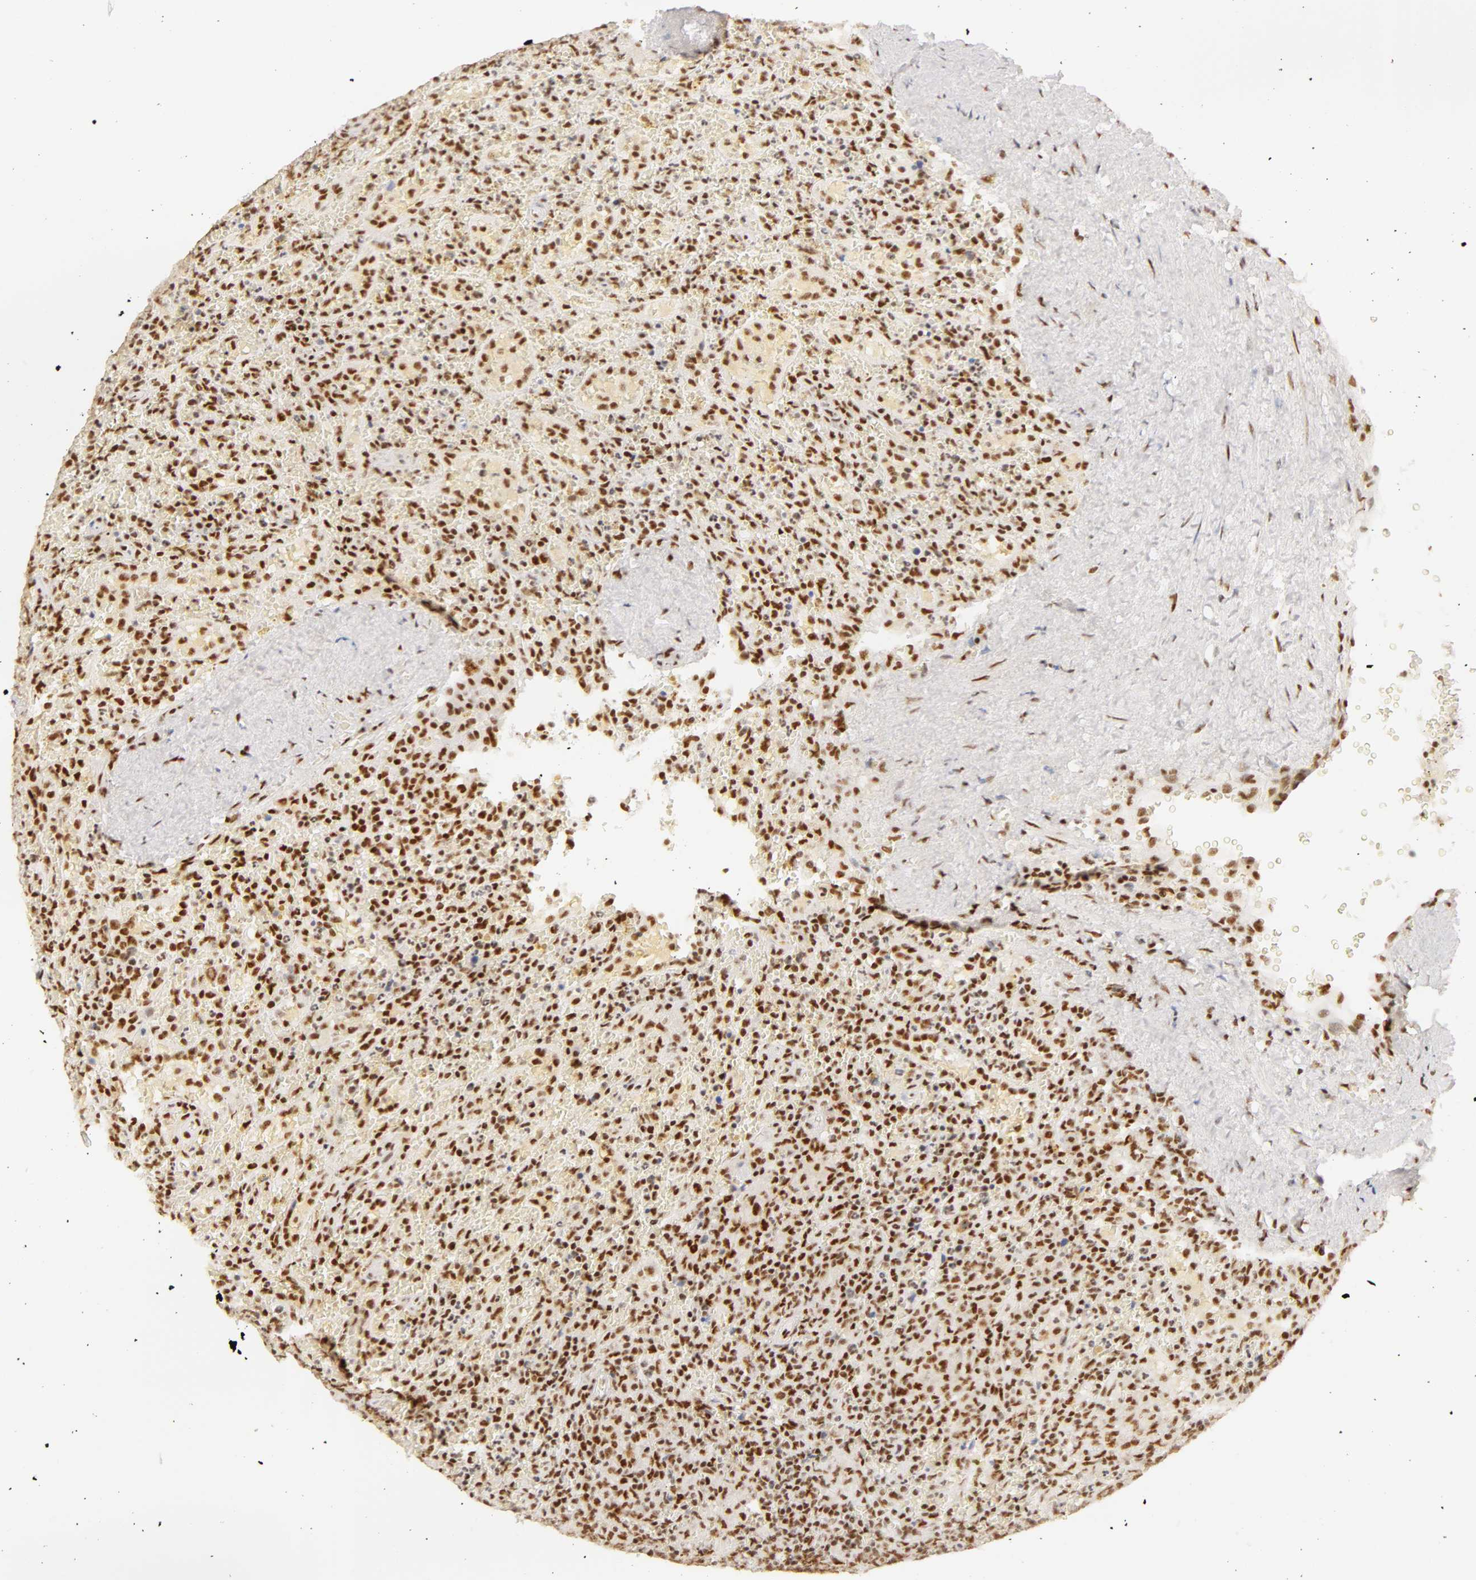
{"staining": {"intensity": "moderate", "quantity": ">75%", "location": "nuclear"}, "tissue": "lymphoma", "cell_type": "Tumor cells", "image_type": "cancer", "snomed": [{"axis": "morphology", "description": "Malignant lymphoma, non-Hodgkin's type, High grade"}, {"axis": "topography", "description": "Spleen"}, {"axis": "topography", "description": "Lymph node"}], "caption": "This is an image of immunohistochemistry staining of lymphoma, which shows moderate expression in the nuclear of tumor cells.", "gene": "RBM39", "patient": {"sex": "female", "age": 70}}